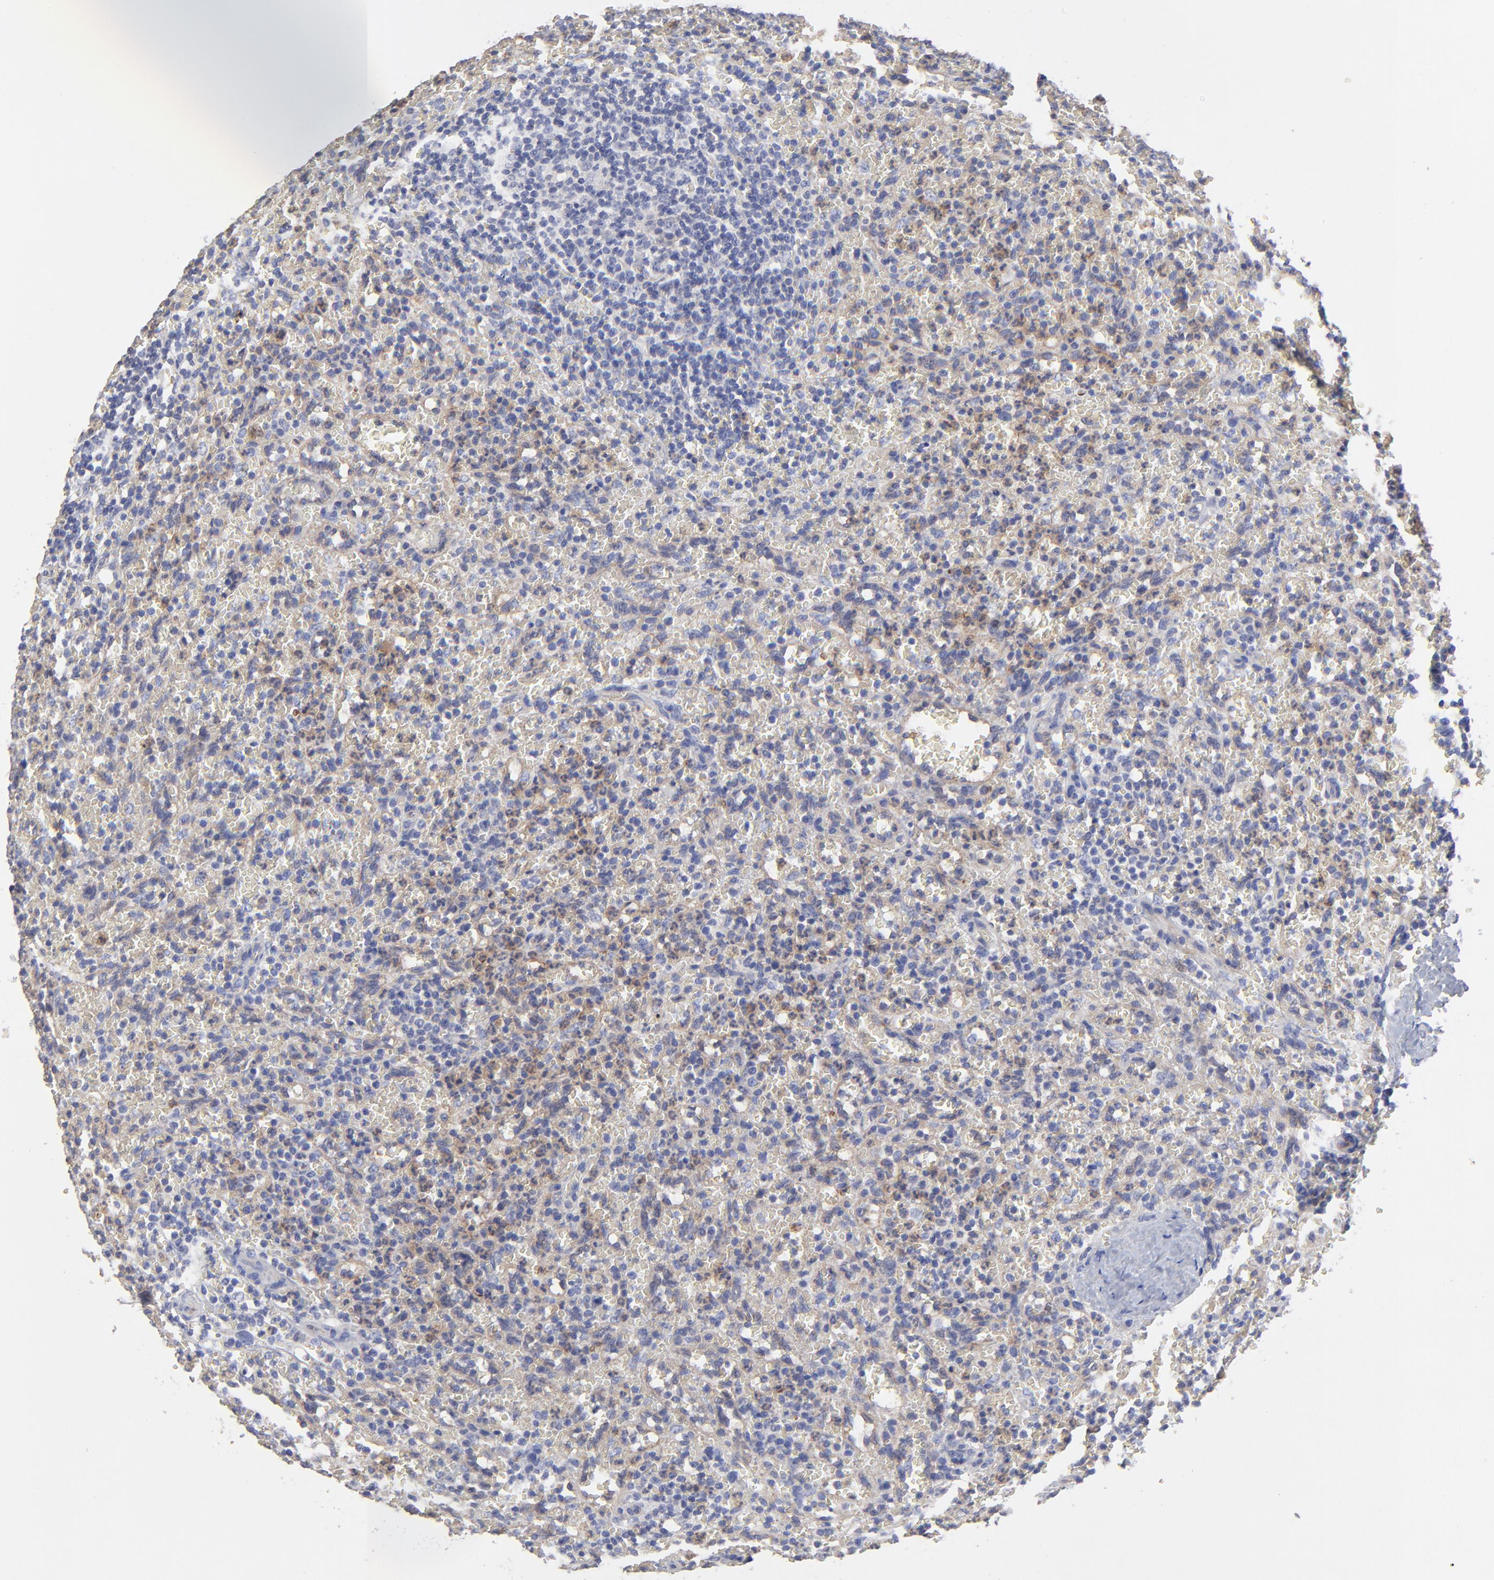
{"staining": {"intensity": "negative", "quantity": "none", "location": "none"}, "tissue": "lymphoma", "cell_type": "Tumor cells", "image_type": "cancer", "snomed": [{"axis": "morphology", "description": "Malignant lymphoma, non-Hodgkin's type, Low grade"}, {"axis": "topography", "description": "Spleen"}], "caption": "Malignant lymphoma, non-Hodgkin's type (low-grade) was stained to show a protein in brown. There is no significant positivity in tumor cells. Brightfield microscopy of immunohistochemistry (IHC) stained with DAB (brown) and hematoxylin (blue), captured at high magnification.", "gene": "SULF2", "patient": {"sex": "female", "age": 64}}